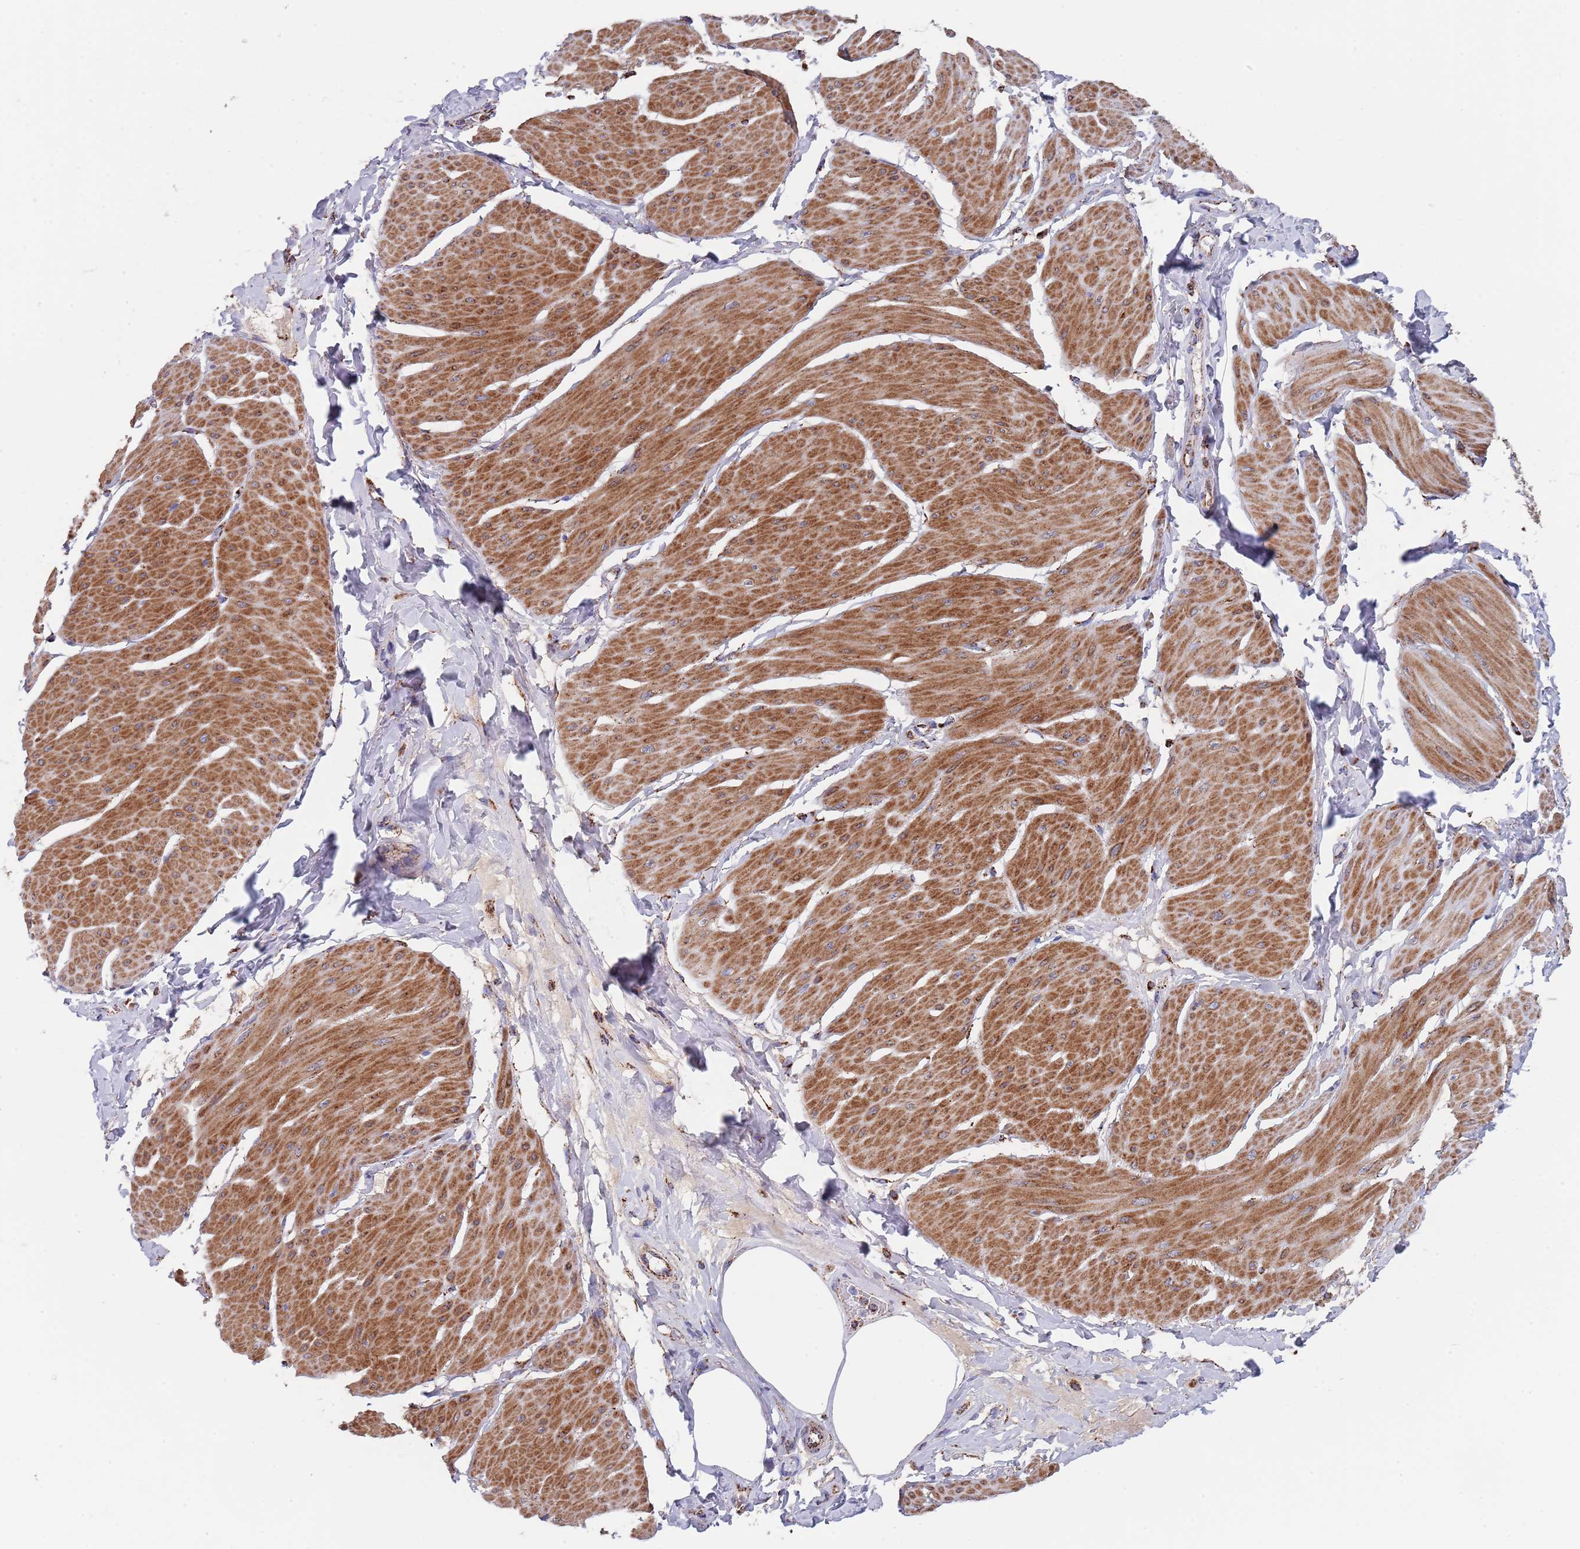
{"staining": {"intensity": "strong", "quantity": ">75%", "location": "cytoplasmic/membranous"}, "tissue": "smooth muscle", "cell_type": "Smooth muscle cells", "image_type": "normal", "snomed": [{"axis": "morphology", "description": "Urothelial carcinoma, High grade"}, {"axis": "topography", "description": "Urinary bladder"}], "caption": "There is high levels of strong cytoplasmic/membranous expression in smooth muscle cells of unremarkable smooth muscle, as demonstrated by immunohistochemical staining (brown color).", "gene": "PGP", "patient": {"sex": "male", "age": 46}}